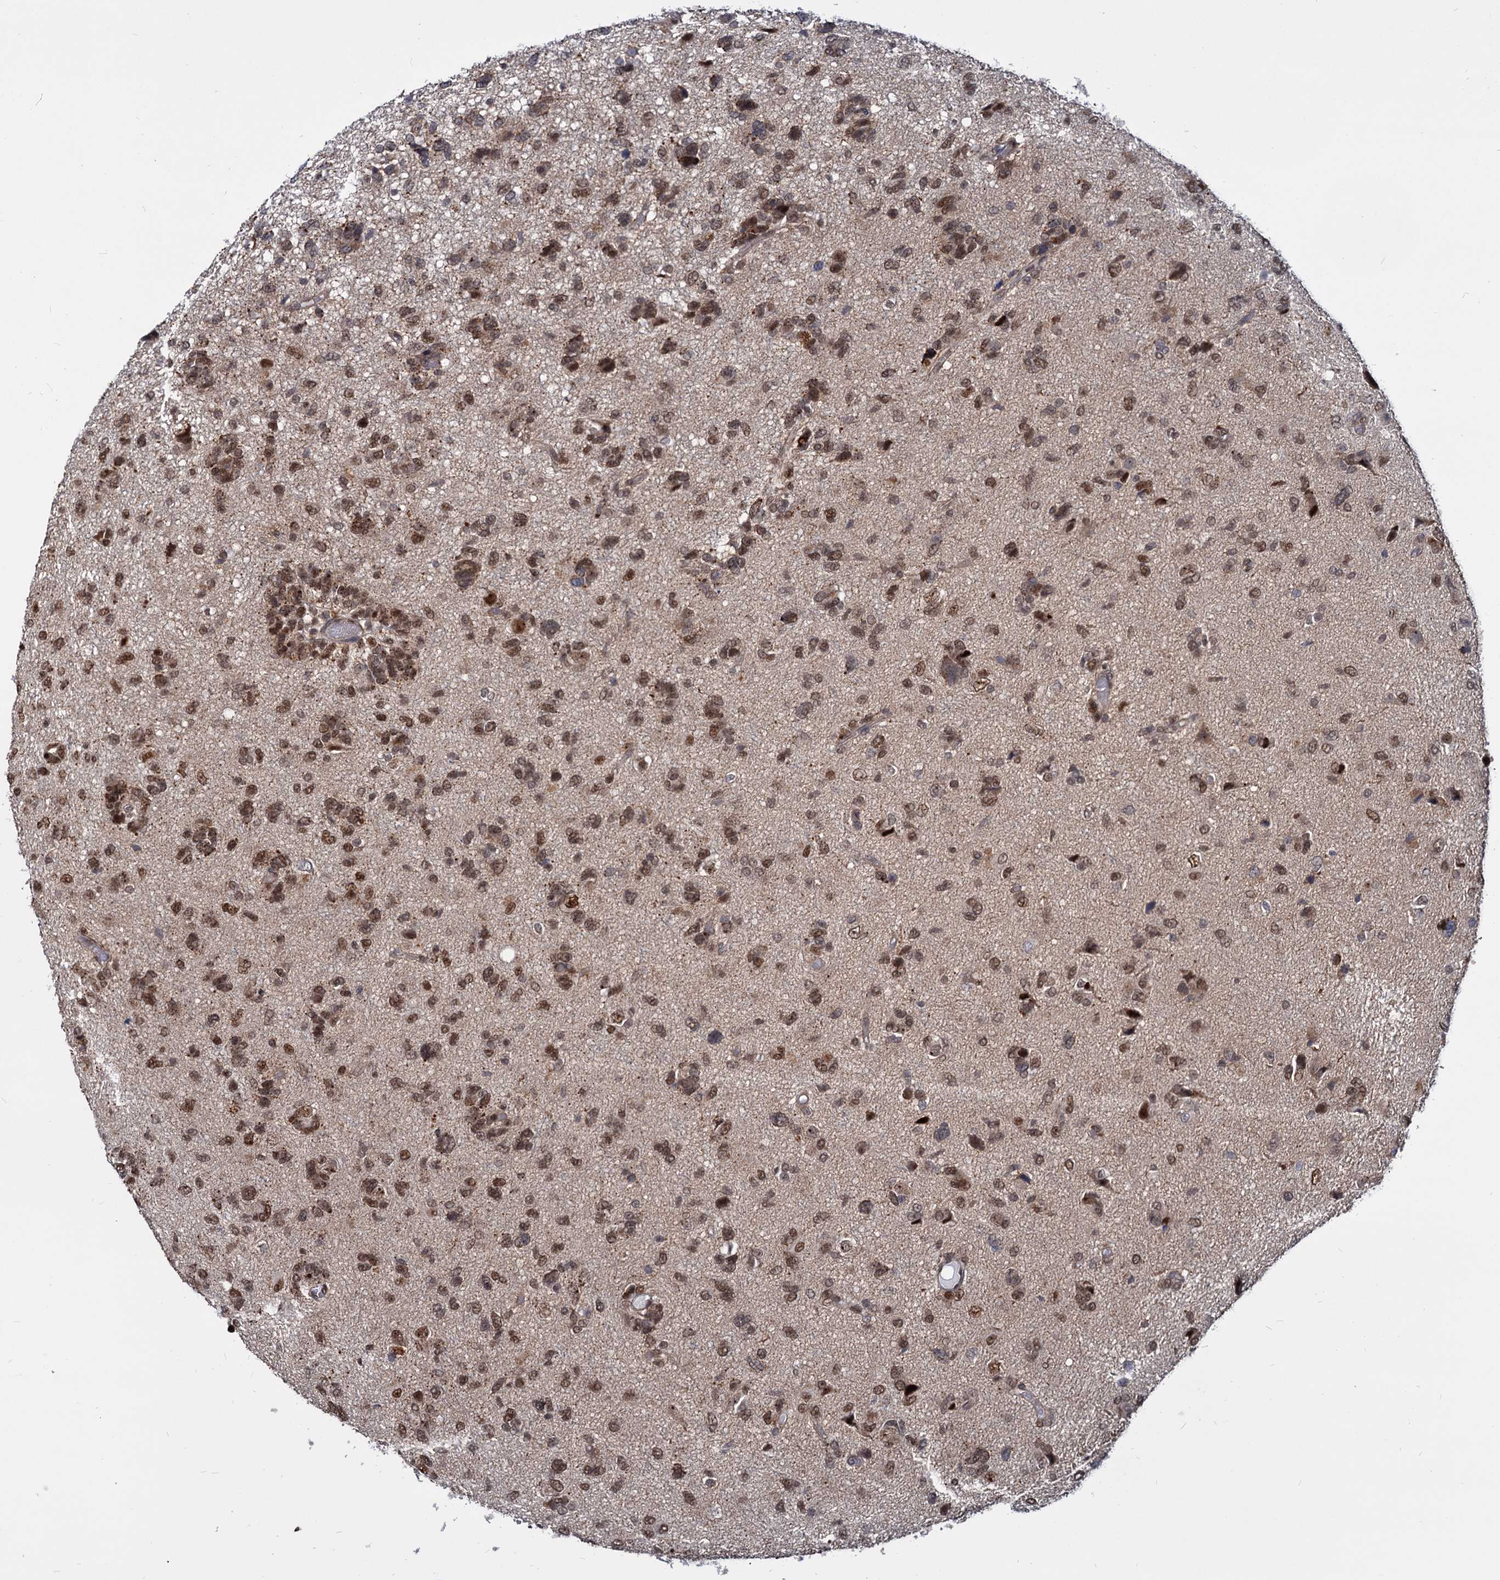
{"staining": {"intensity": "moderate", "quantity": ">75%", "location": "nuclear"}, "tissue": "glioma", "cell_type": "Tumor cells", "image_type": "cancer", "snomed": [{"axis": "morphology", "description": "Glioma, malignant, High grade"}, {"axis": "topography", "description": "Brain"}], "caption": "Protein staining by IHC displays moderate nuclear expression in approximately >75% of tumor cells in glioma.", "gene": "UBLCP1", "patient": {"sex": "female", "age": 59}}